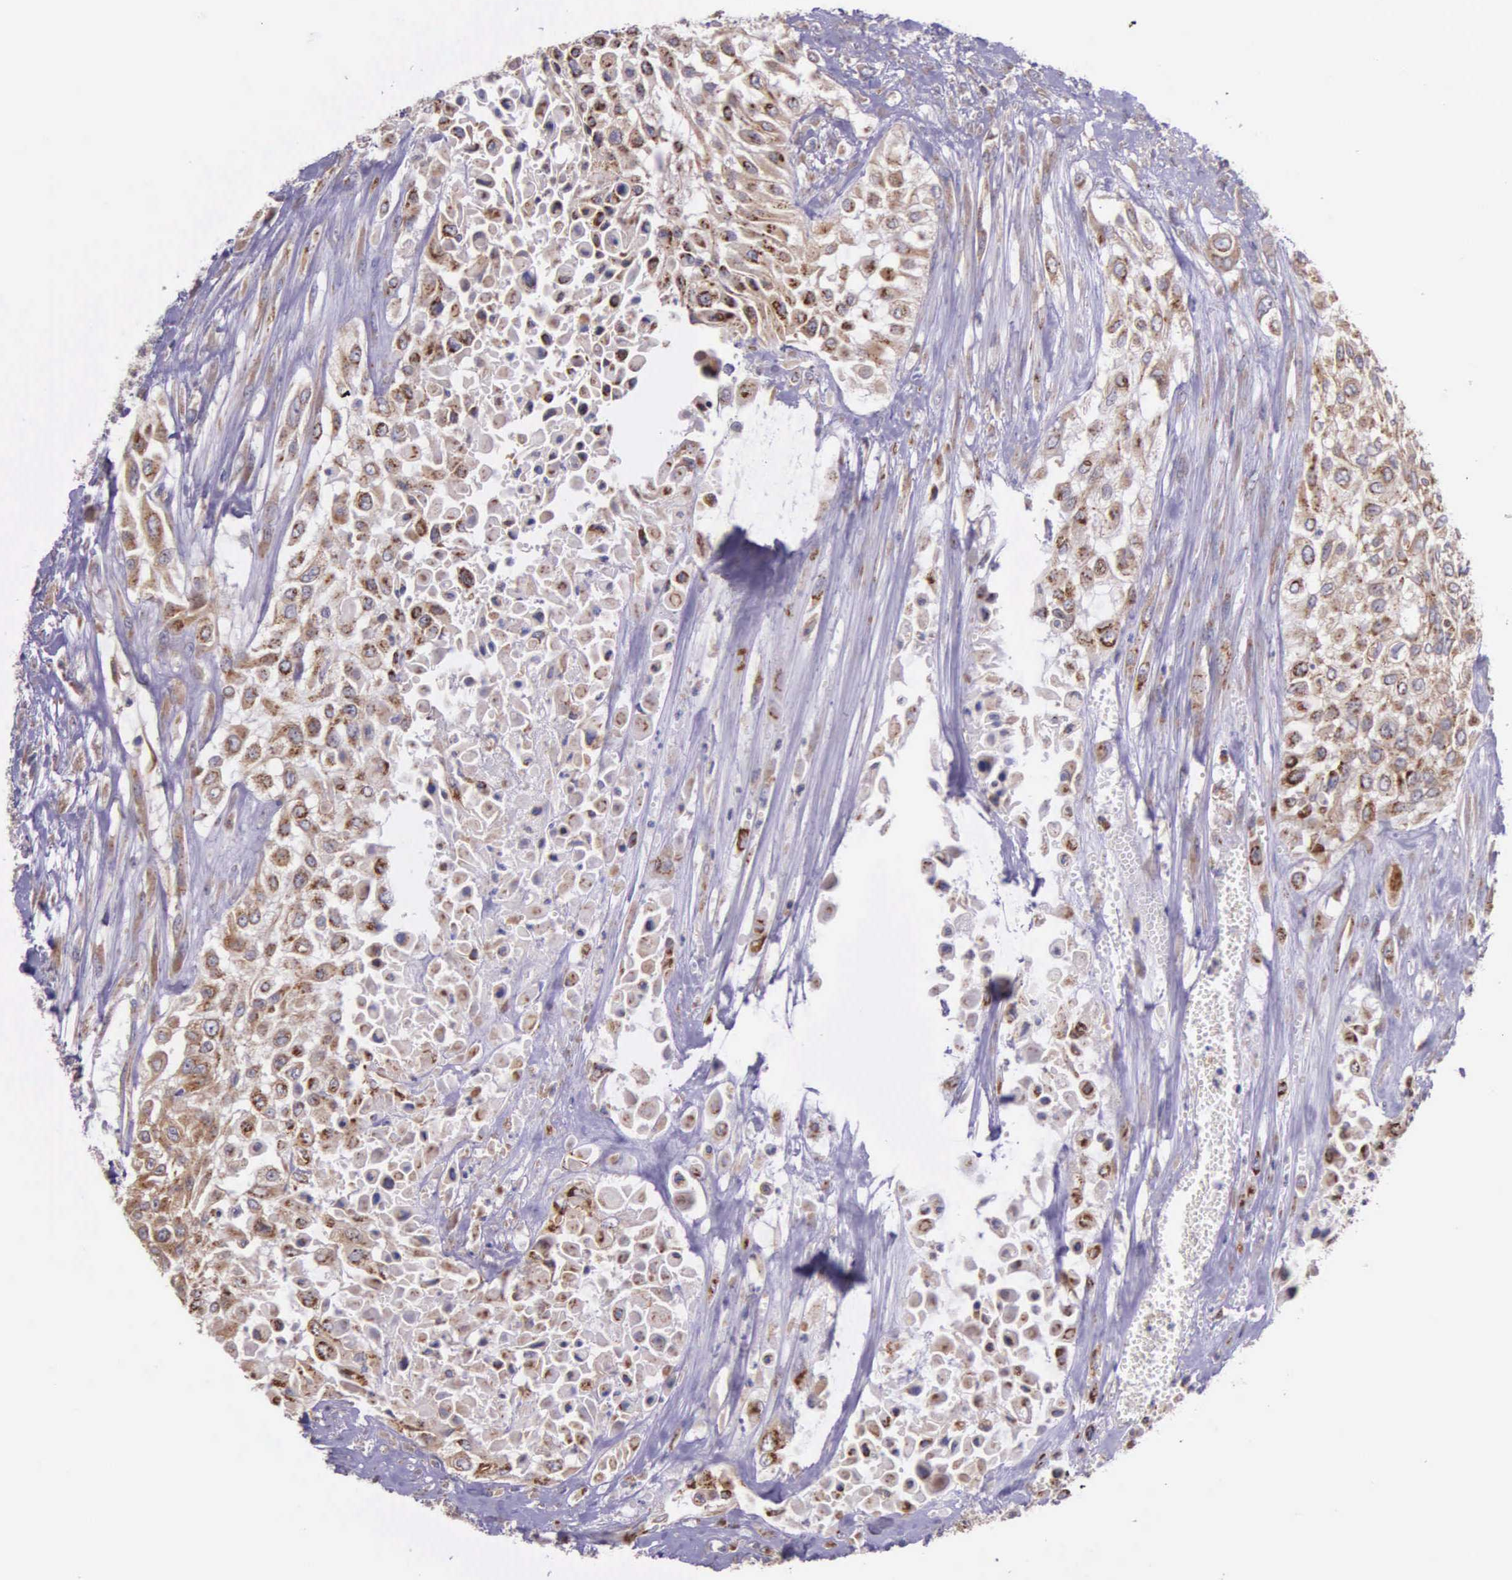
{"staining": {"intensity": "moderate", "quantity": ">75%", "location": "cytoplasmic/membranous"}, "tissue": "urothelial cancer", "cell_type": "Tumor cells", "image_type": "cancer", "snomed": [{"axis": "morphology", "description": "Urothelial carcinoma, High grade"}, {"axis": "topography", "description": "Urinary bladder"}], "caption": "Protein staining of urothelial carcinoma (high-grade) tissue demonstrates moderate cytoplasmic/membranous expression in about >75% of tumor cells.", "gene": "NSDHL", "patient": {"sex": "male", "age": 57}}